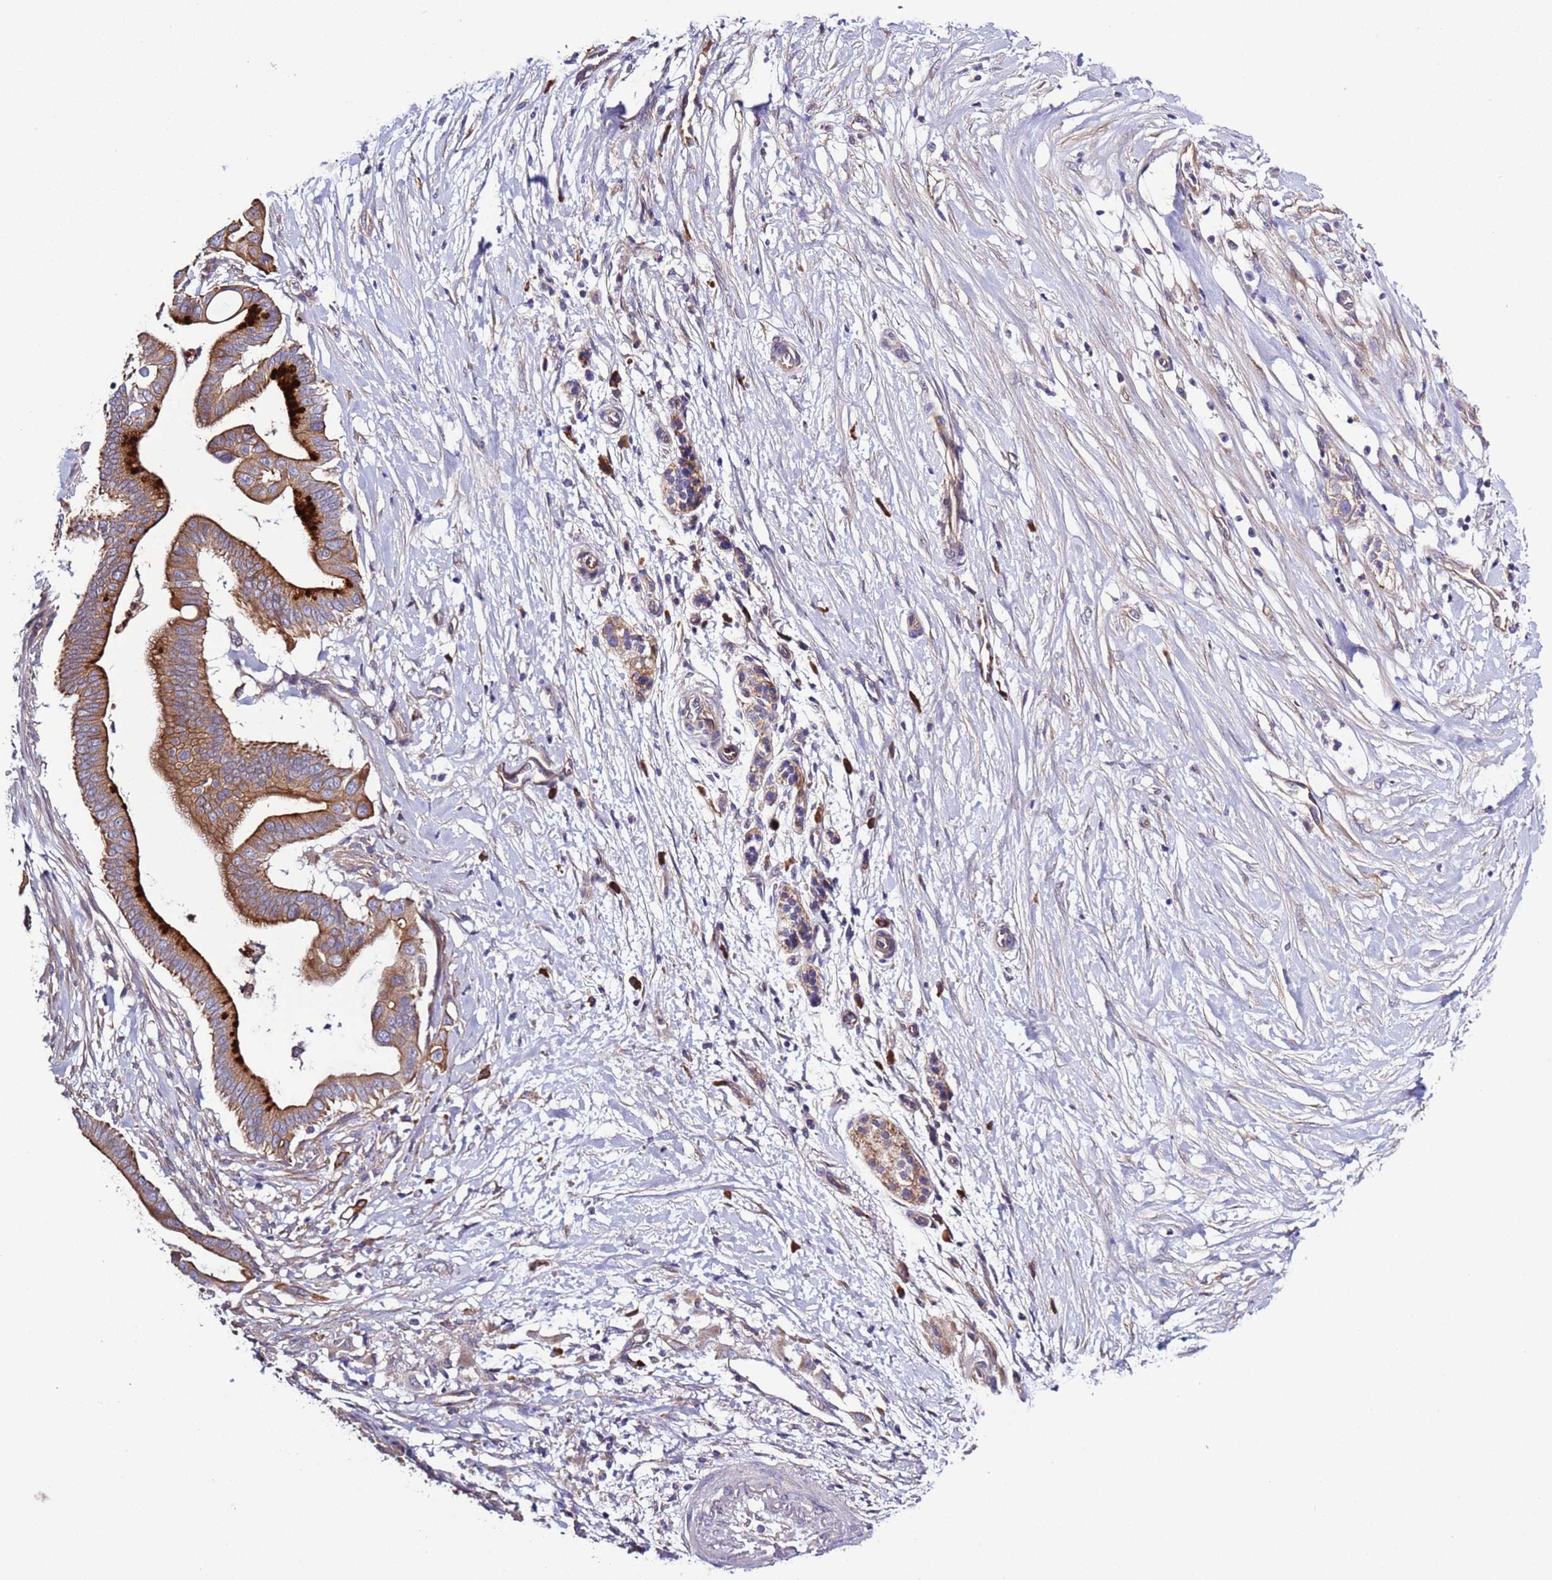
{"staining": {"intensity": "moderate", "quantity": ">75%", "location": "cytoplasmic/membranous"}, "tissue": "pancreatic cancer", "cell_type": "Tumor cells", "image_type": "cancer", "snomed": [{"axis": "morphology", "description": "Adenocarcinoma, NOS"}, {"axis": "topography", "description": "Pancreas"}], "caption": "This is an image of immunohistochemistry staining of pancreatic cancer (adenocarcinoma), which shows moderate expression in the cytoplasmic/membranous of tumor cells.", "gene": "SPCS1", "patient": {"sex": "male", "age": 68}}